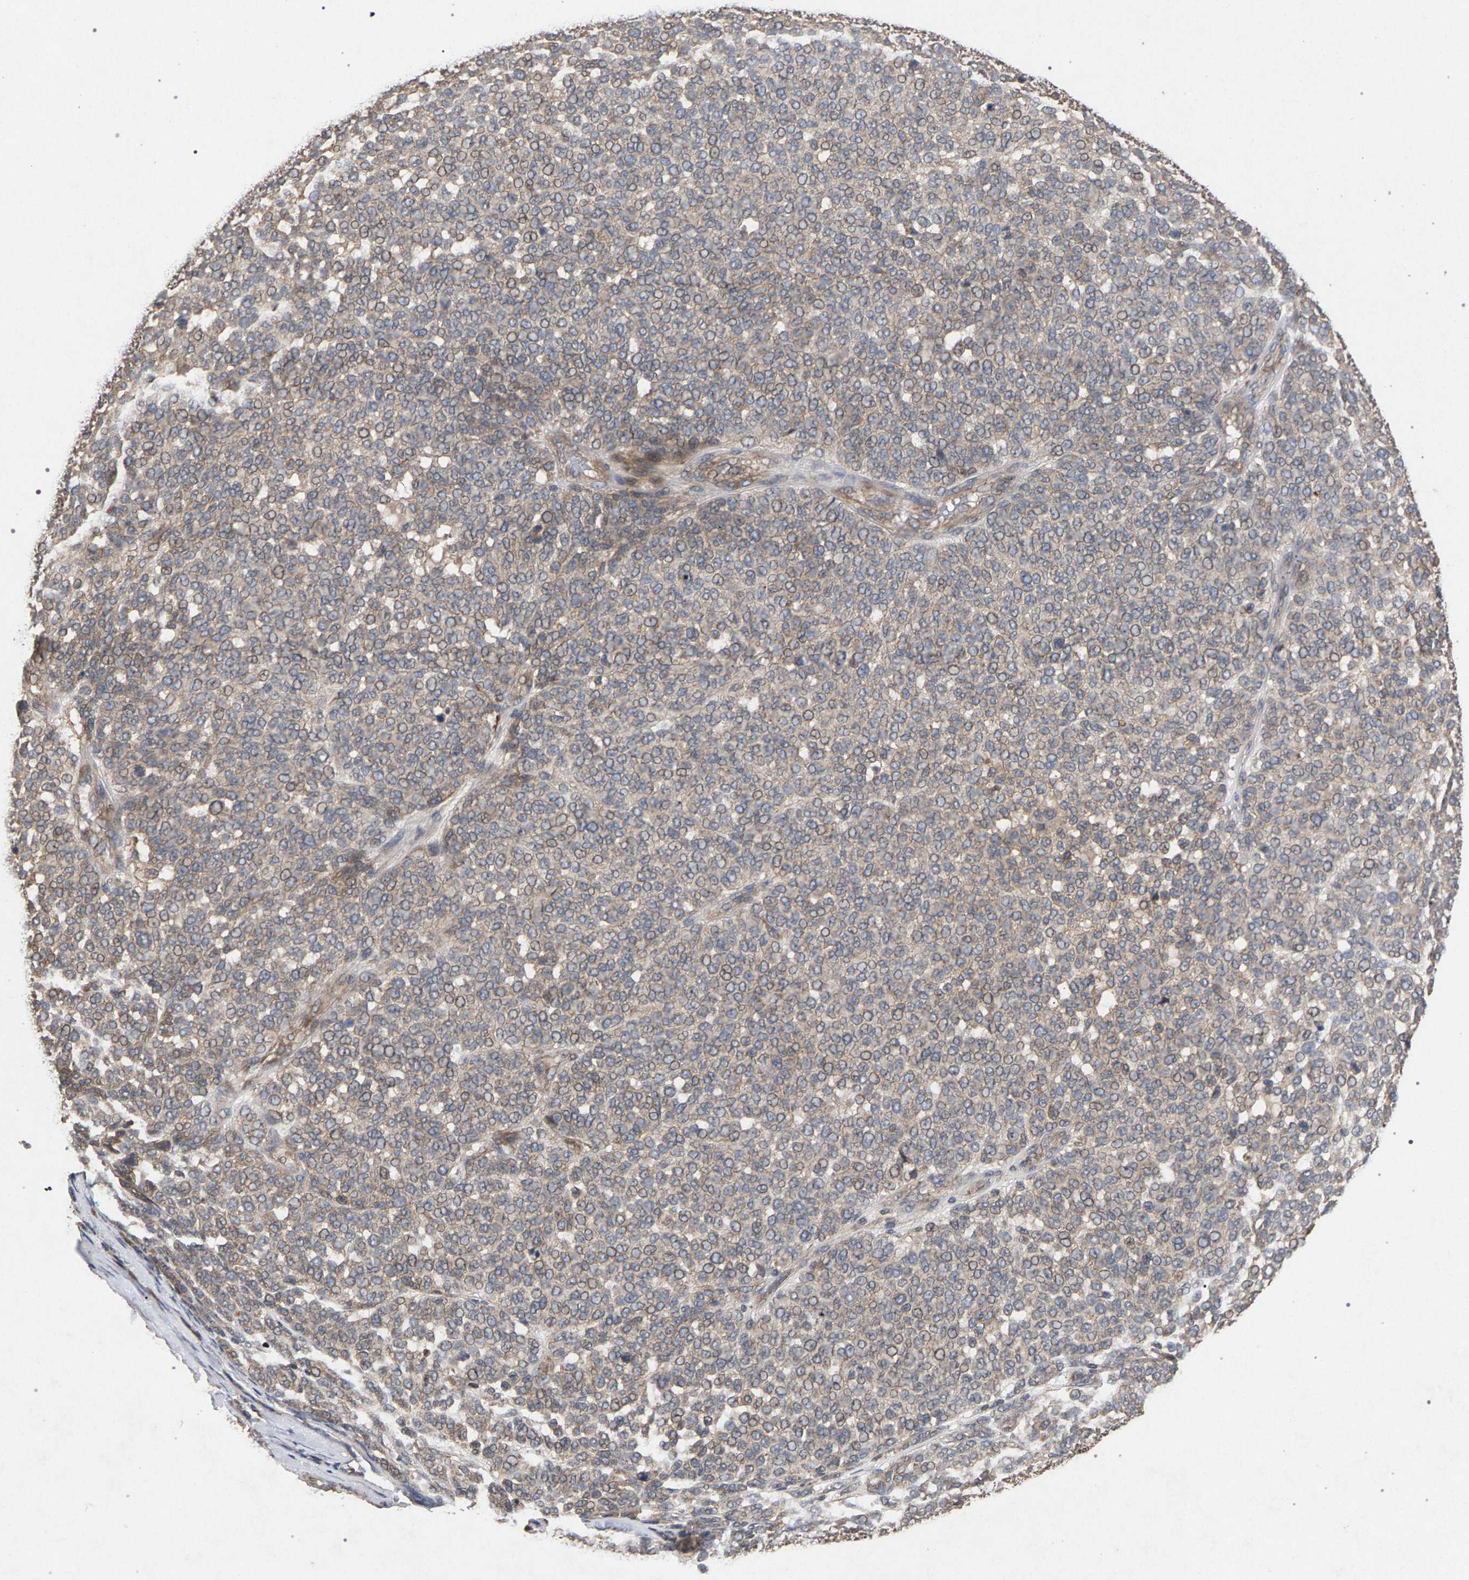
{"staining": {"intensity": "weak", "quantity": "25%-75%", "location": "cytoplasmic/membranous"}, "tissue": "melanoma", "cell_type": "Tumor cells", "image_type": "cancer", "snomed": [{"axis": "morphology", "description": "Malignant melanoma, NOS"}, {"axis": "topography", "description": "Skin"}], "caption": "Immunohistochemistry (IHC) staining of melanoma, which reveals low levels of weak cytoplasmic/membranous expression in approximately 25%-75% of tumor cells indicating weak cytoplasmic/membranous protein staining. The staining was performed using DAB (3,3'-diaminobenzidine) (brown) for protein detection and nuclei were counterstained in hematoxylin (blue).", "gene": "SLC4A4", "patient": {"sex": "male", "age": 59}}